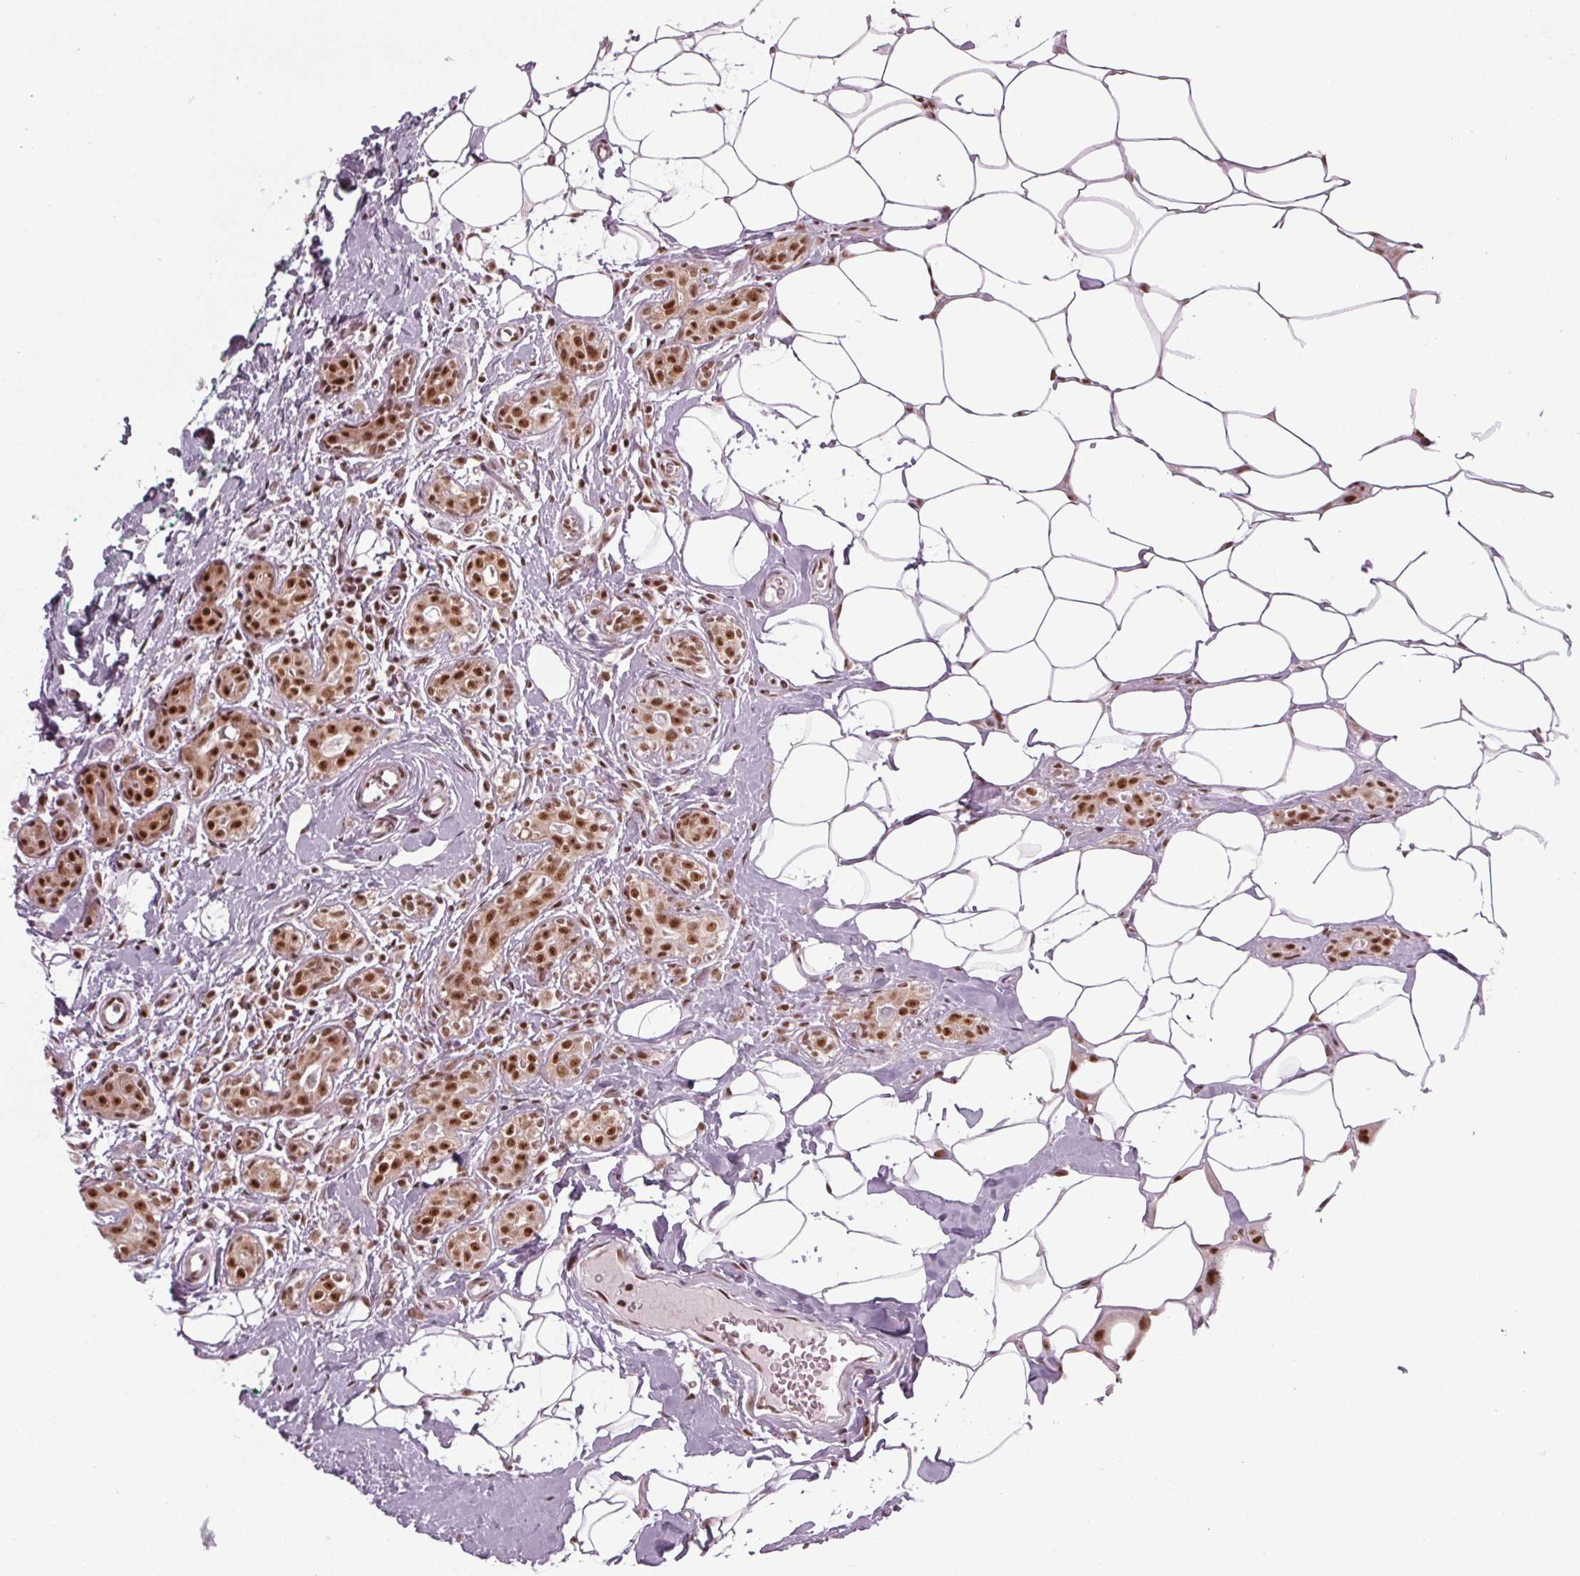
{"staining": {"intensity": "strong", "quantity": ">75%", "location": "nuclear"}, "tissue": "breast cancer", "cell_type": "Tumor cells", "image_type": "cancer", "snomed": [{"axis": "morphology", "description": "Duct carcinoma"}, {"axis": "topography", "description": "Breast"}], "caption": "Protein expression analysis of infiltrating ductal carcinoma (breast) exhibits strong nuclear staining in approximately >75% of tumor cells.", "gene": "DDX41", "patient": {"sex": "female", "age": 43}}